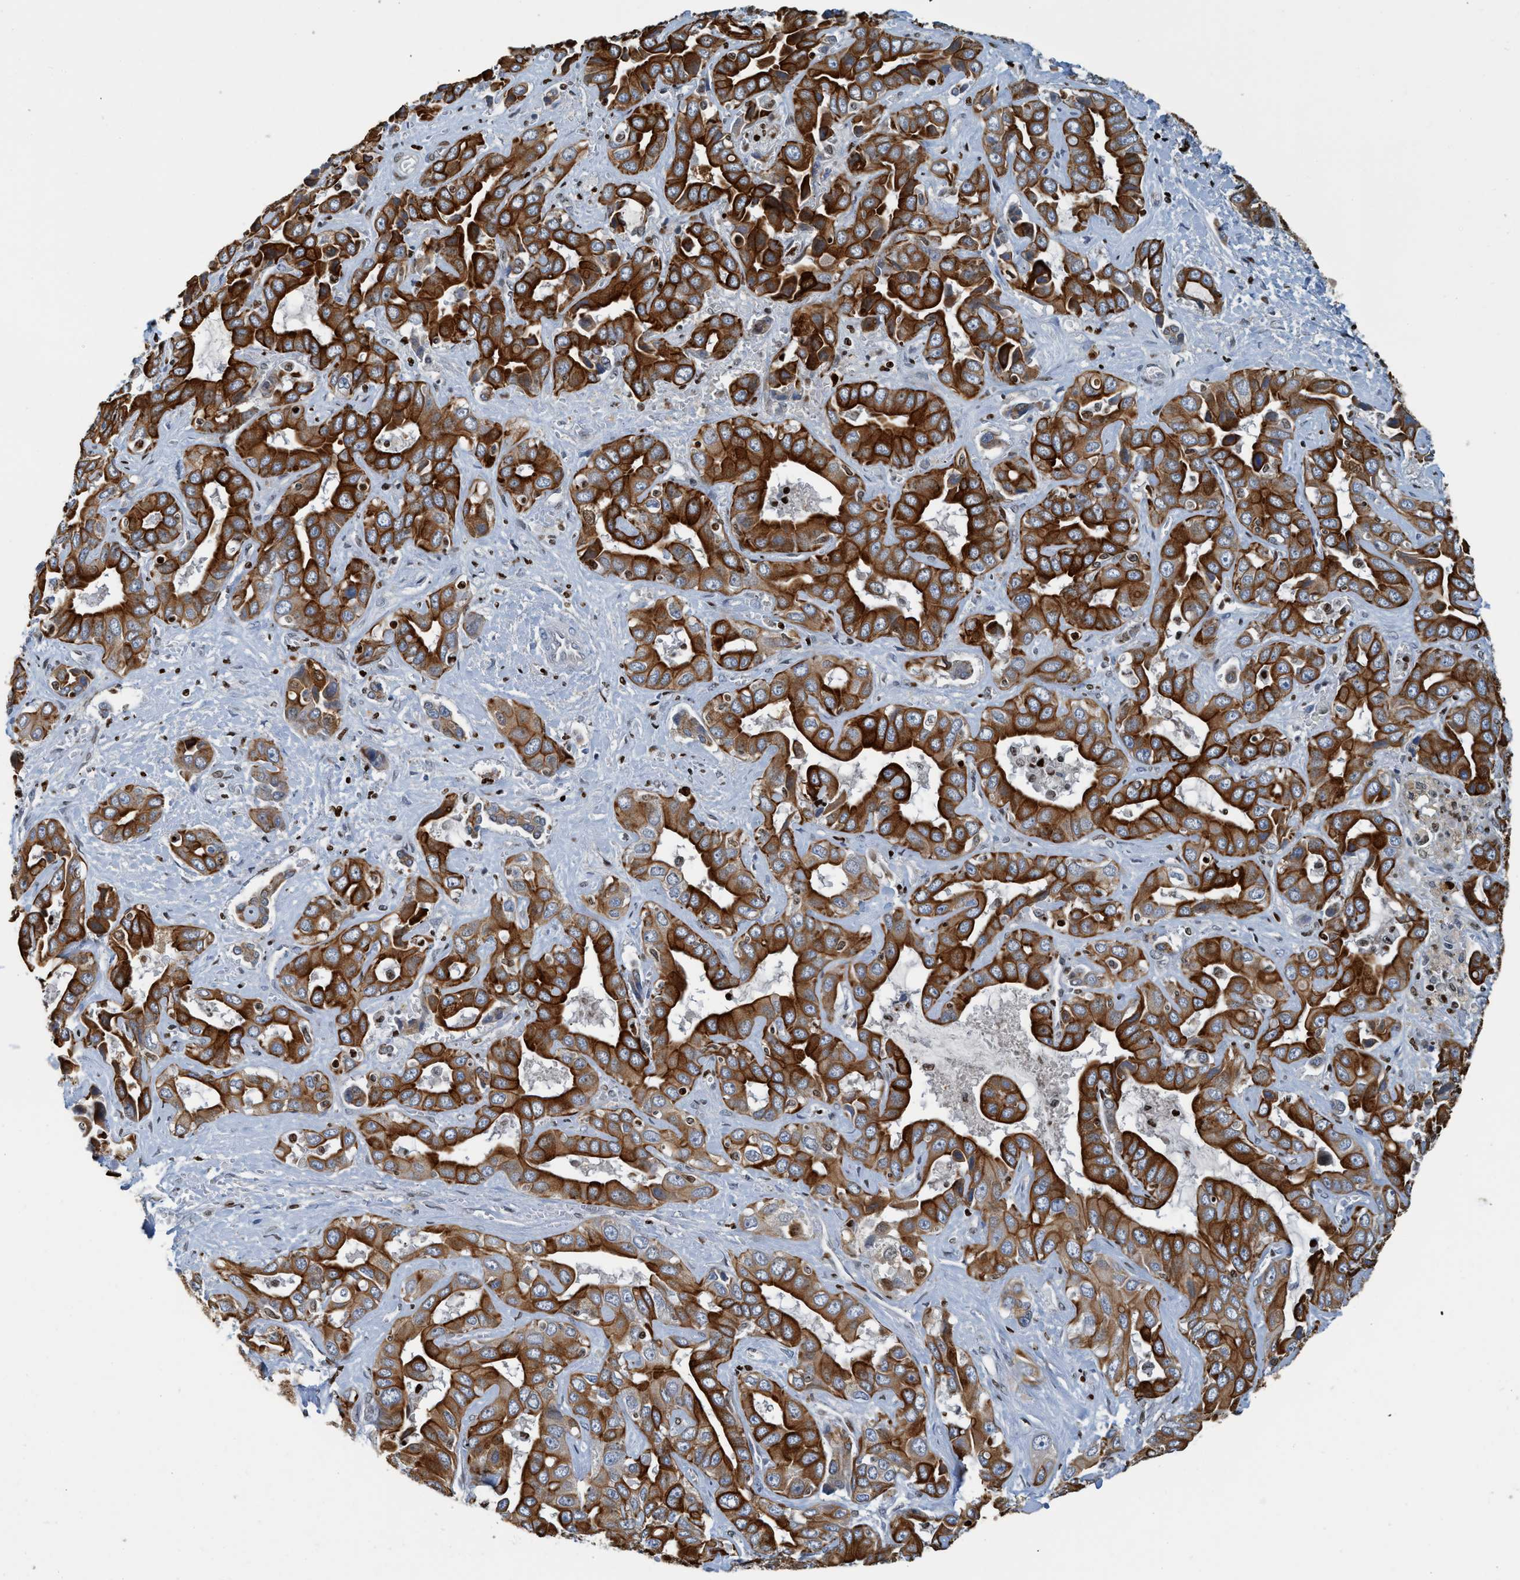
{"staining": {"intensity": "strong", "quantity": ">75%", "location": "cytoplasmic/membranous"}, "tissue": "liver cancer", "cell_type": "Tumor cells", "image_type": "cancer", "snomed": [{"axis": "morphology", "description": "Cholangiocarcinoma"}, {"axis": "topography", "description": "Liver"}], "caption": "This is an image of immunohistochemistry (IHC) staining of liver cancer (cholangiocarcinoma), which shows strong positivity in the cytoplasmic/membranous of tumor cells.", "gene": "SH3D19", "patient": {"sex": "female", "age": 52}}